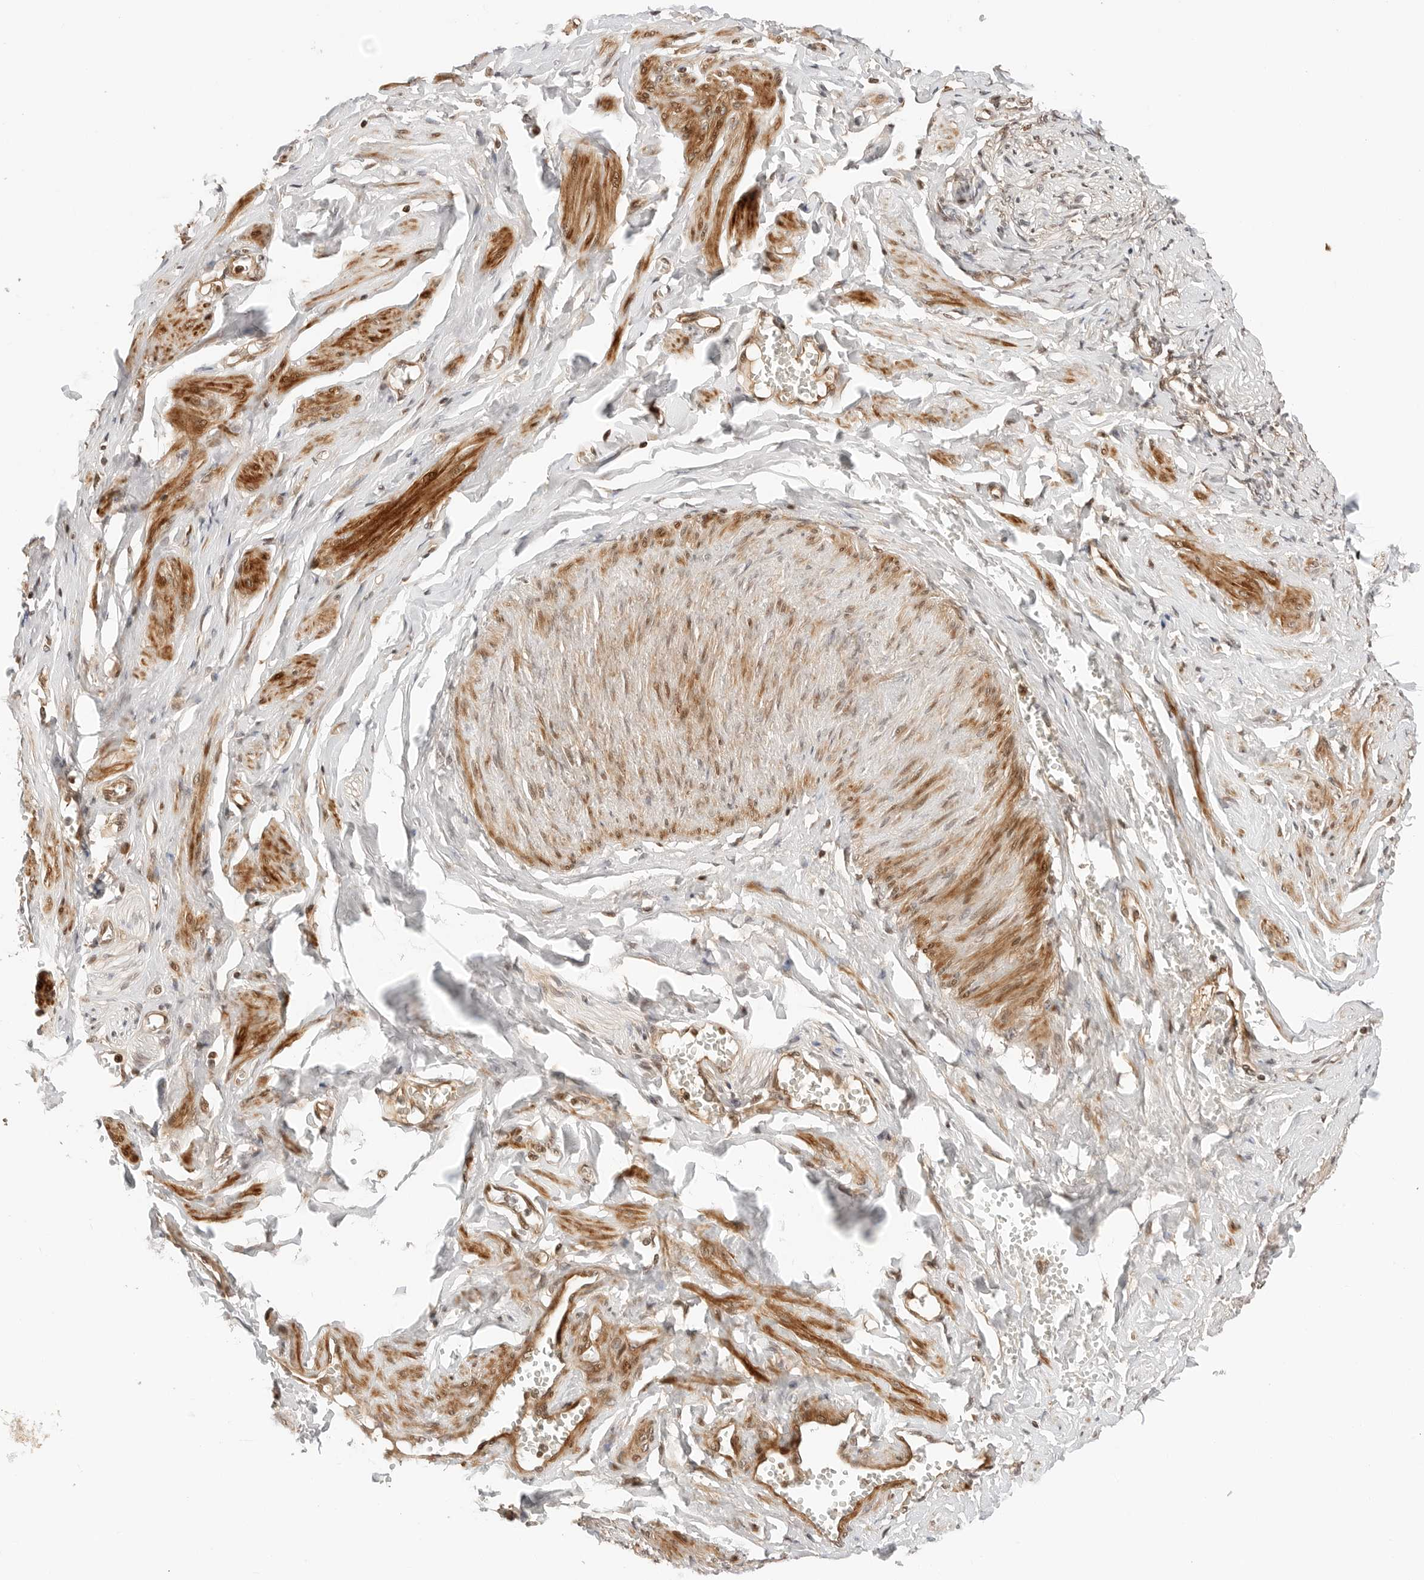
{"staining": {"intensity": "negative", "quantity": "none", "location": "none"}, "tissue": "adipose tissue", "cell_type": "Adipocytes", "image_type": "normal", "snomed": [{"axis": "morphology", "description": "Normal tissue, NOS"}, {"axis": "topography", "description": "Vascular tissue"}, {"axis": "topography", "description": "Fallopian tube"}, {"axis": "topography", "description": "Ovary"}], "caption": "DAB immunohistochemical staining of benign human adipose tissue reveals no significant staining in adipocytes.", "gene": "GEM", "patient": {"sex": "female", "age": 67}}